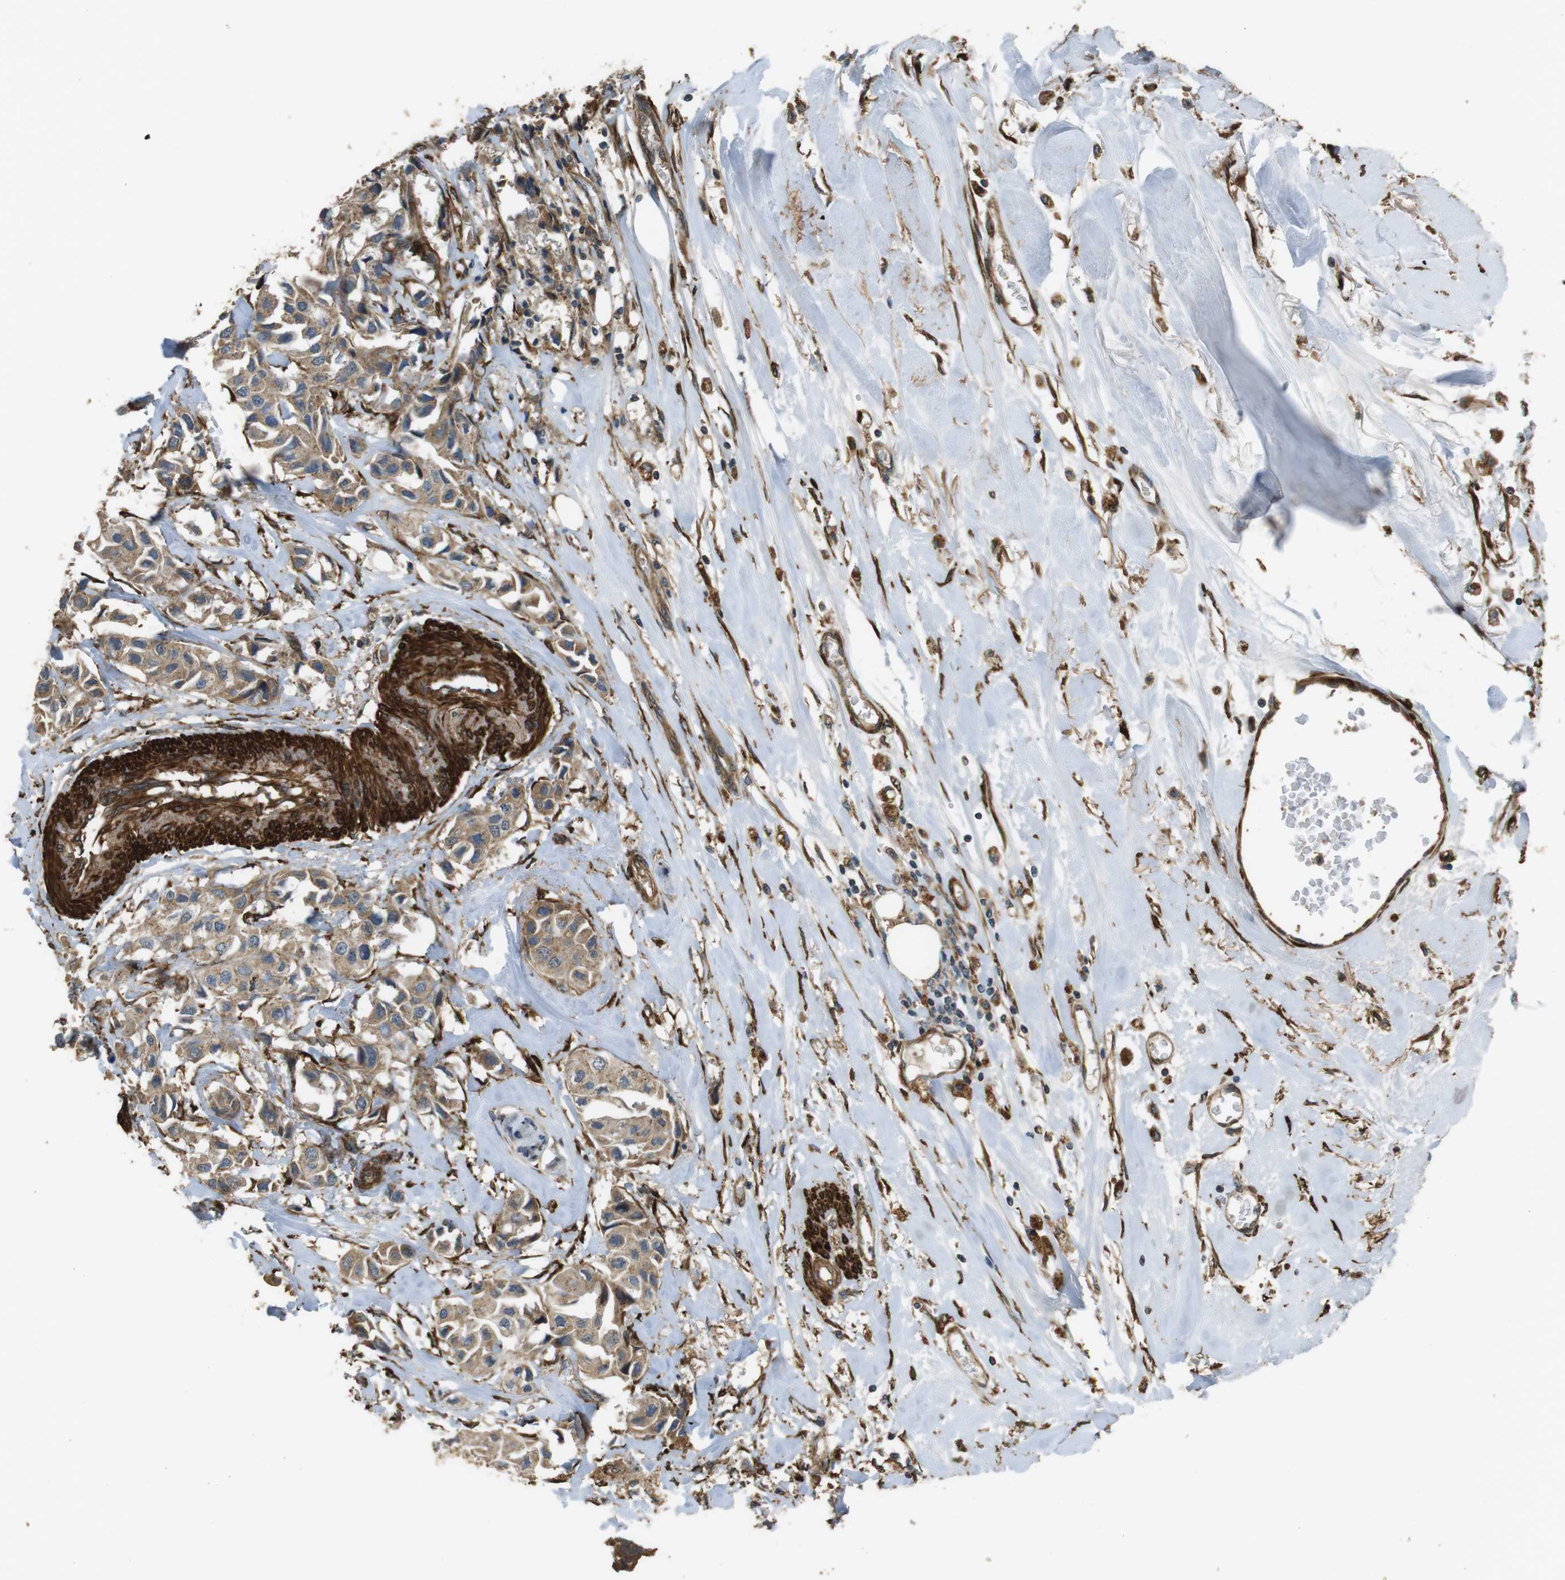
{"staining": {"intensity": "moderate", "quantity": ">75%", "location": "cytoplasmic/membranous"}, "tissue": "breast cancer", "cell_type": "Tumor cells", "image_type": "cancer", "snomed": [{"axis": "morphology", "description": "Duct carcinoma"}, {"axis": "topography", "description": "Breast"}], "caption": "The histopathology image displays immunohistochemical staining of breast cancer (intraductal carcinoma). There is moderate cytoplasmic/membranous expression is seen in about >75% of tumor cells. (DAB (3,3'-diaminobenzidine) IHC with brightfield microscopy, high magnification).", "gene": "MSRB3", "patient": {"sex": "female", "age": 80}}